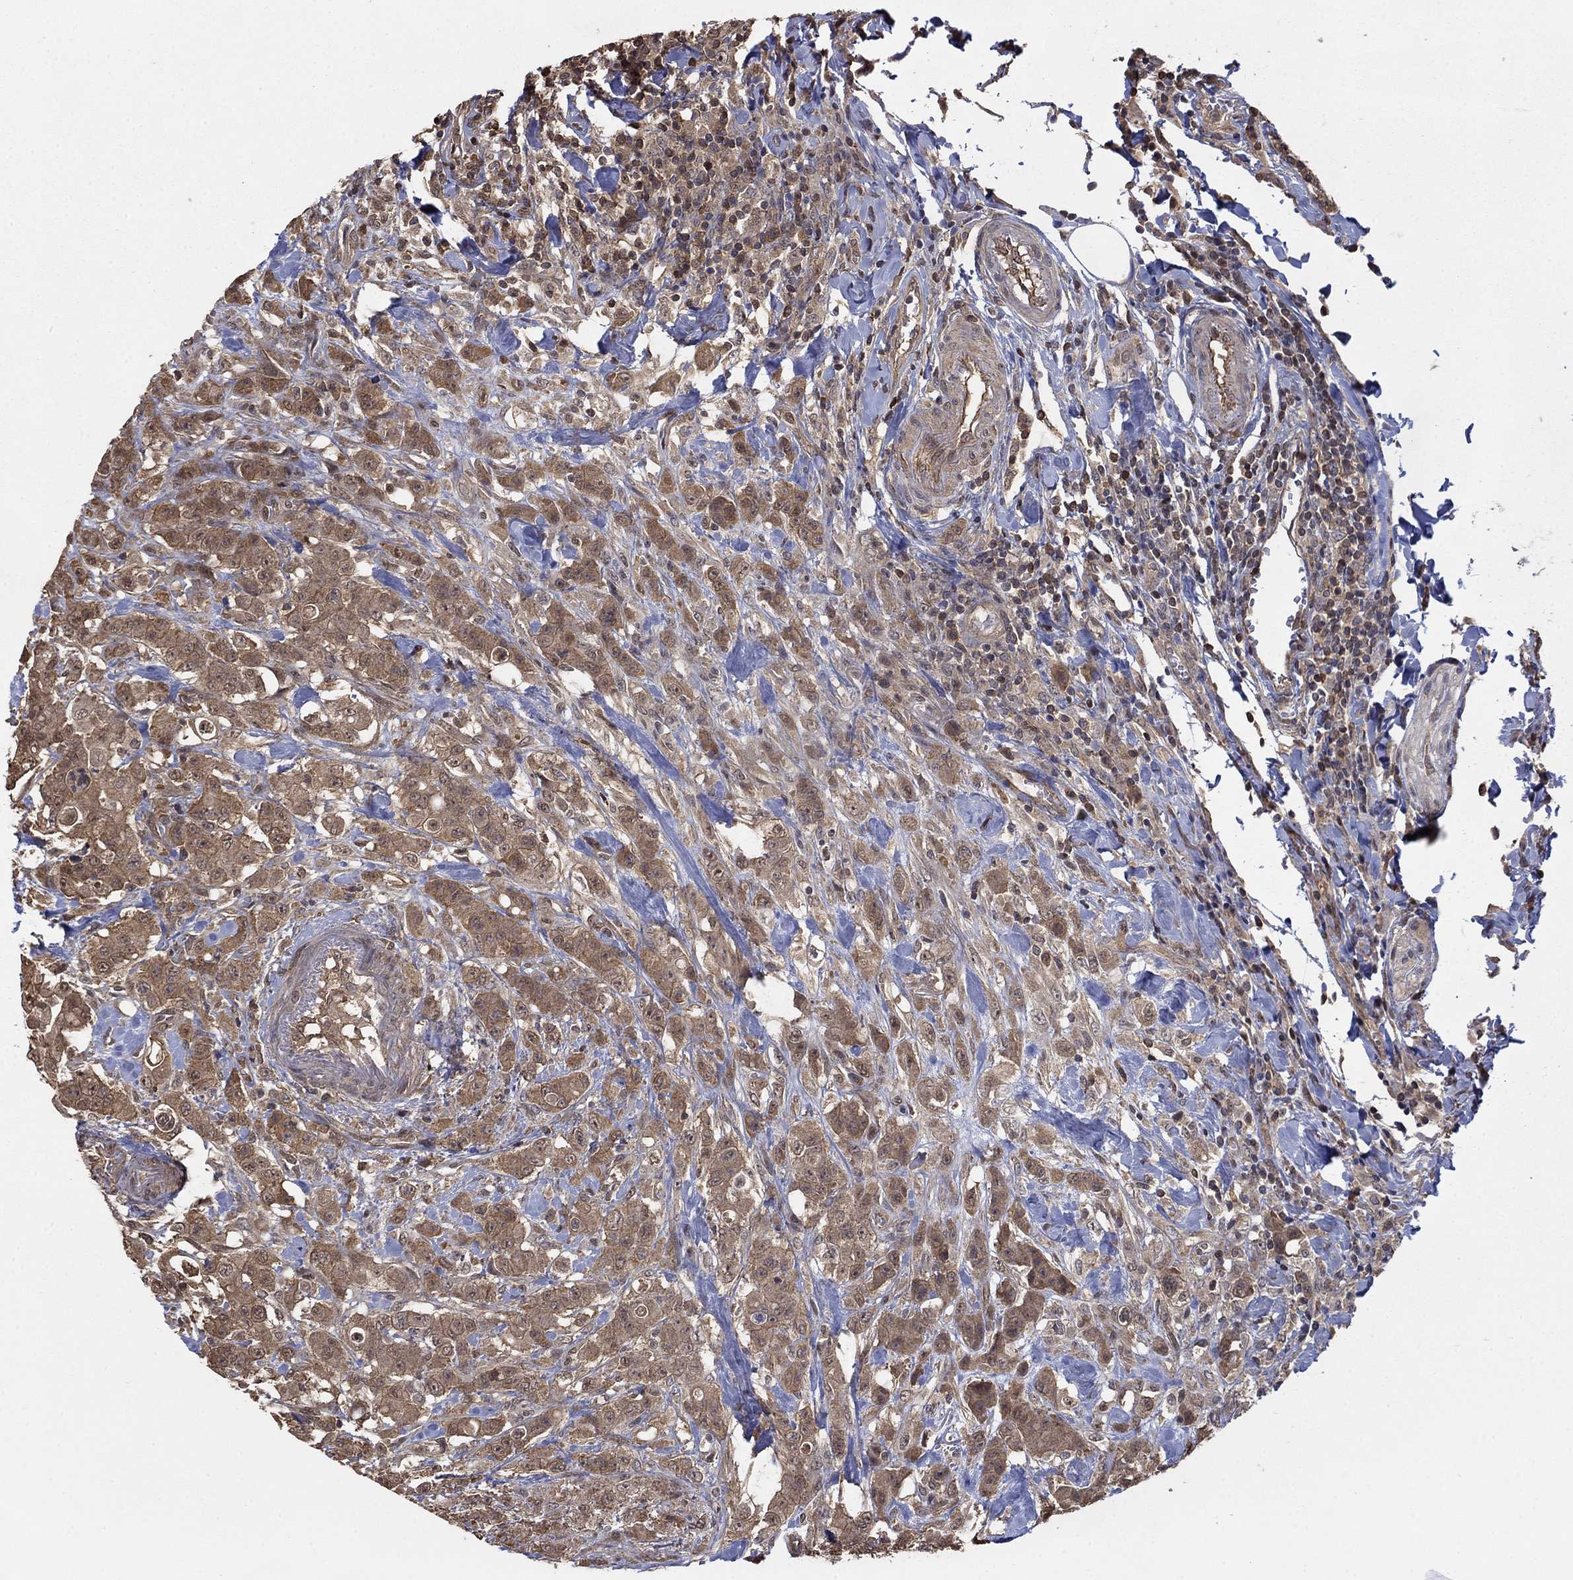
{"staining": {"intensity": "weak", "quantity": ">75%", "location": "cytoplasmic/membranous"}, "tissue": "colorectal cancer", "cell_type": "Tumor cells", "image_type": "cancer", "snomed": [{"axis": "morphology", "description": "Adenocarcinoma, NOS"}, {"axis": "topography", "description": "Colon"}], "caption": "Immunohistochemistry (IHC) photomicrograph of adenocarcinoma (colorectal) stained for a protein (brown), which reveals low levels of weak cytoplasmic/membranous staining in about >75% of tumor cells.", "gene": "RNF114", "patient": {"sex": "female", "age": 69}}